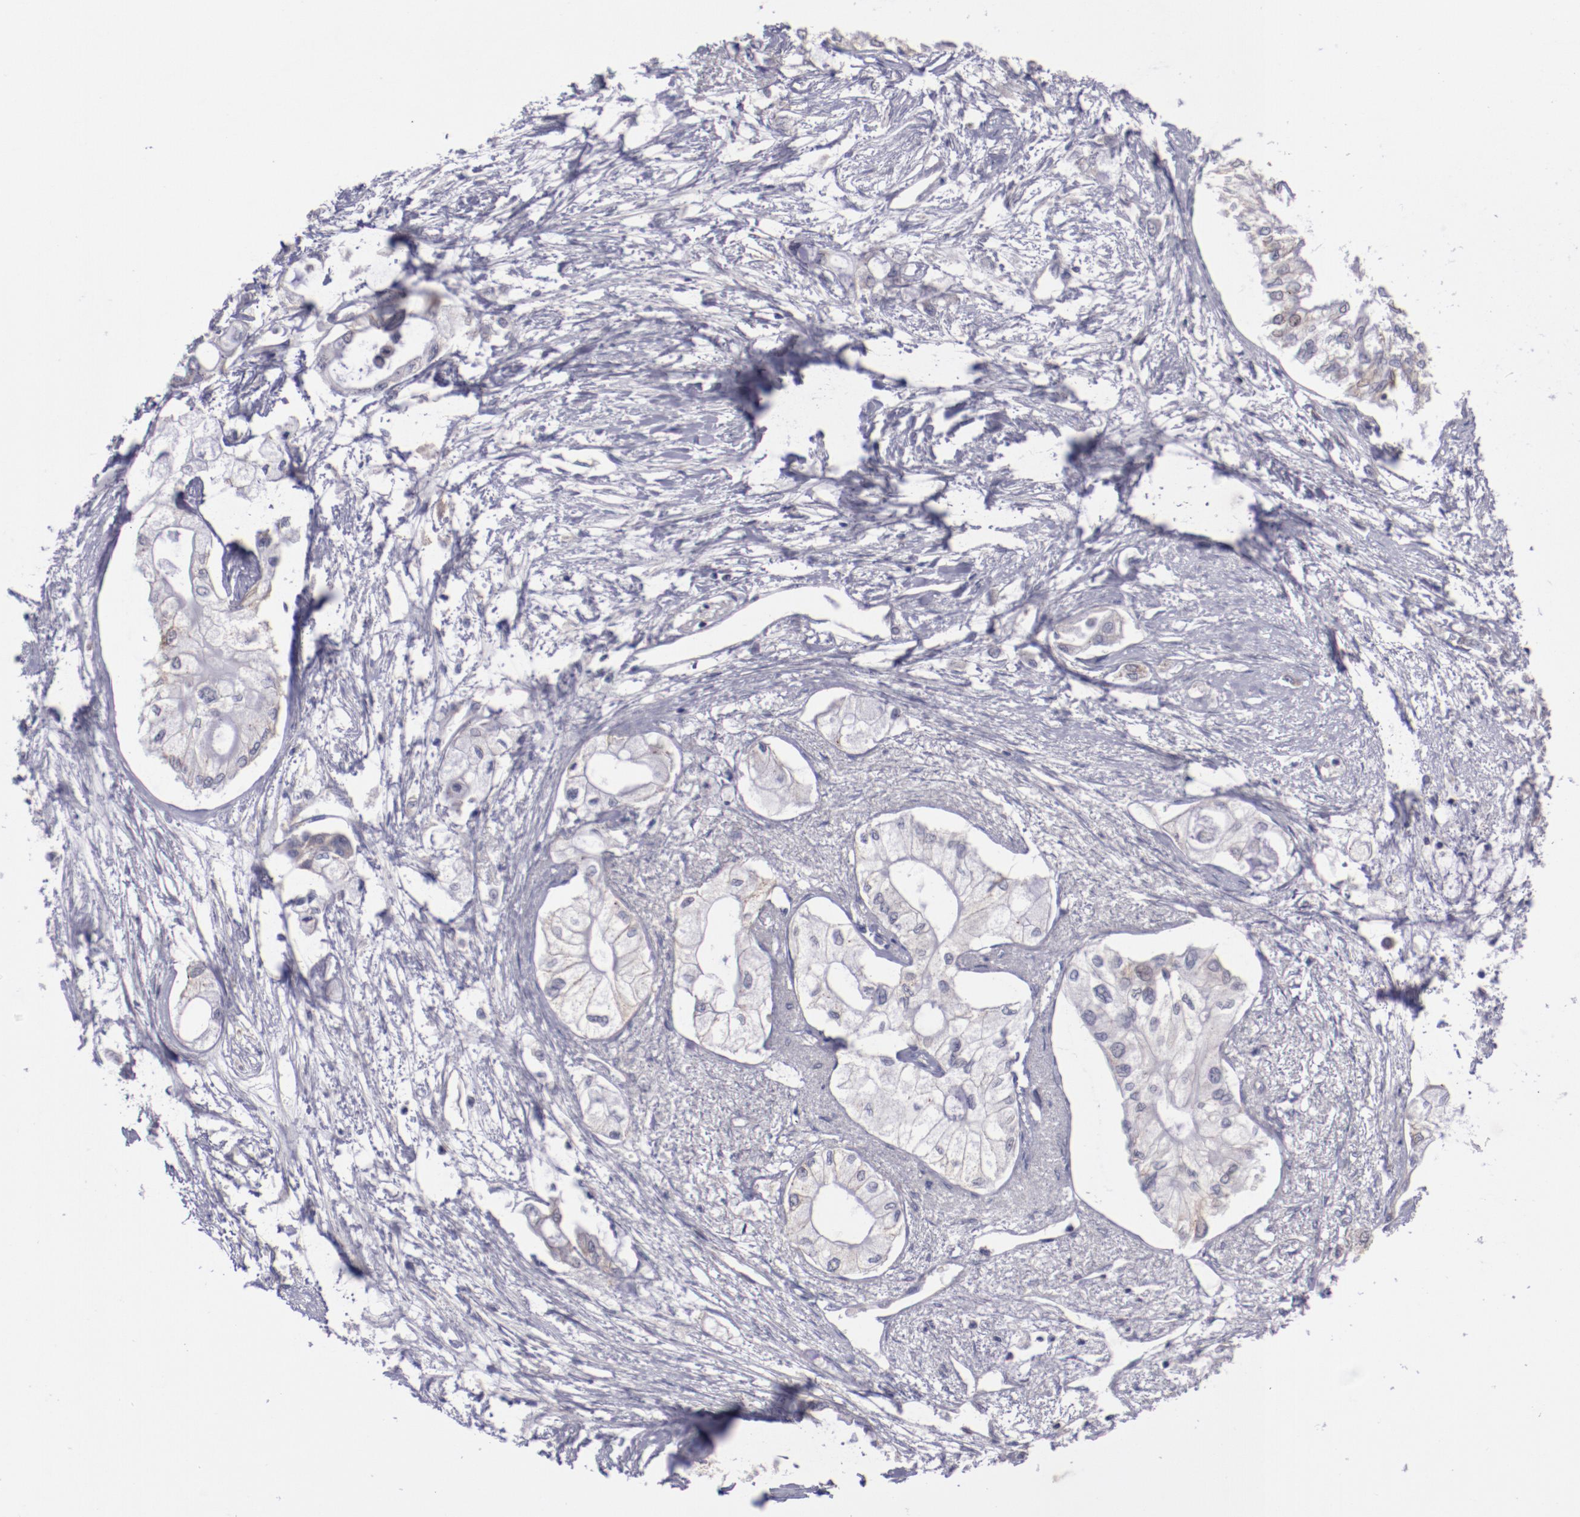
{"staining": {"intensity": "weak", "quantity": "<25%", "location": "cytoplasmic/membranous,nuclear"}, "tissue": "pancreatic cancer", "cell_type": "Tumor cells", "image_type": "cancer", "snomed": [{"axis": "morphology", "description": "Adenocarcinoma, NOS"}, {"axis": "topography", "description": "Pancreas"}], "caption": "Pancreatic cancer (adenocarcinoma) was stained to show a protein in brown. There is no significant positivity in tumor cells.", "gene": "NRXN3", "patient": {"sex": "male", "age": 79}}